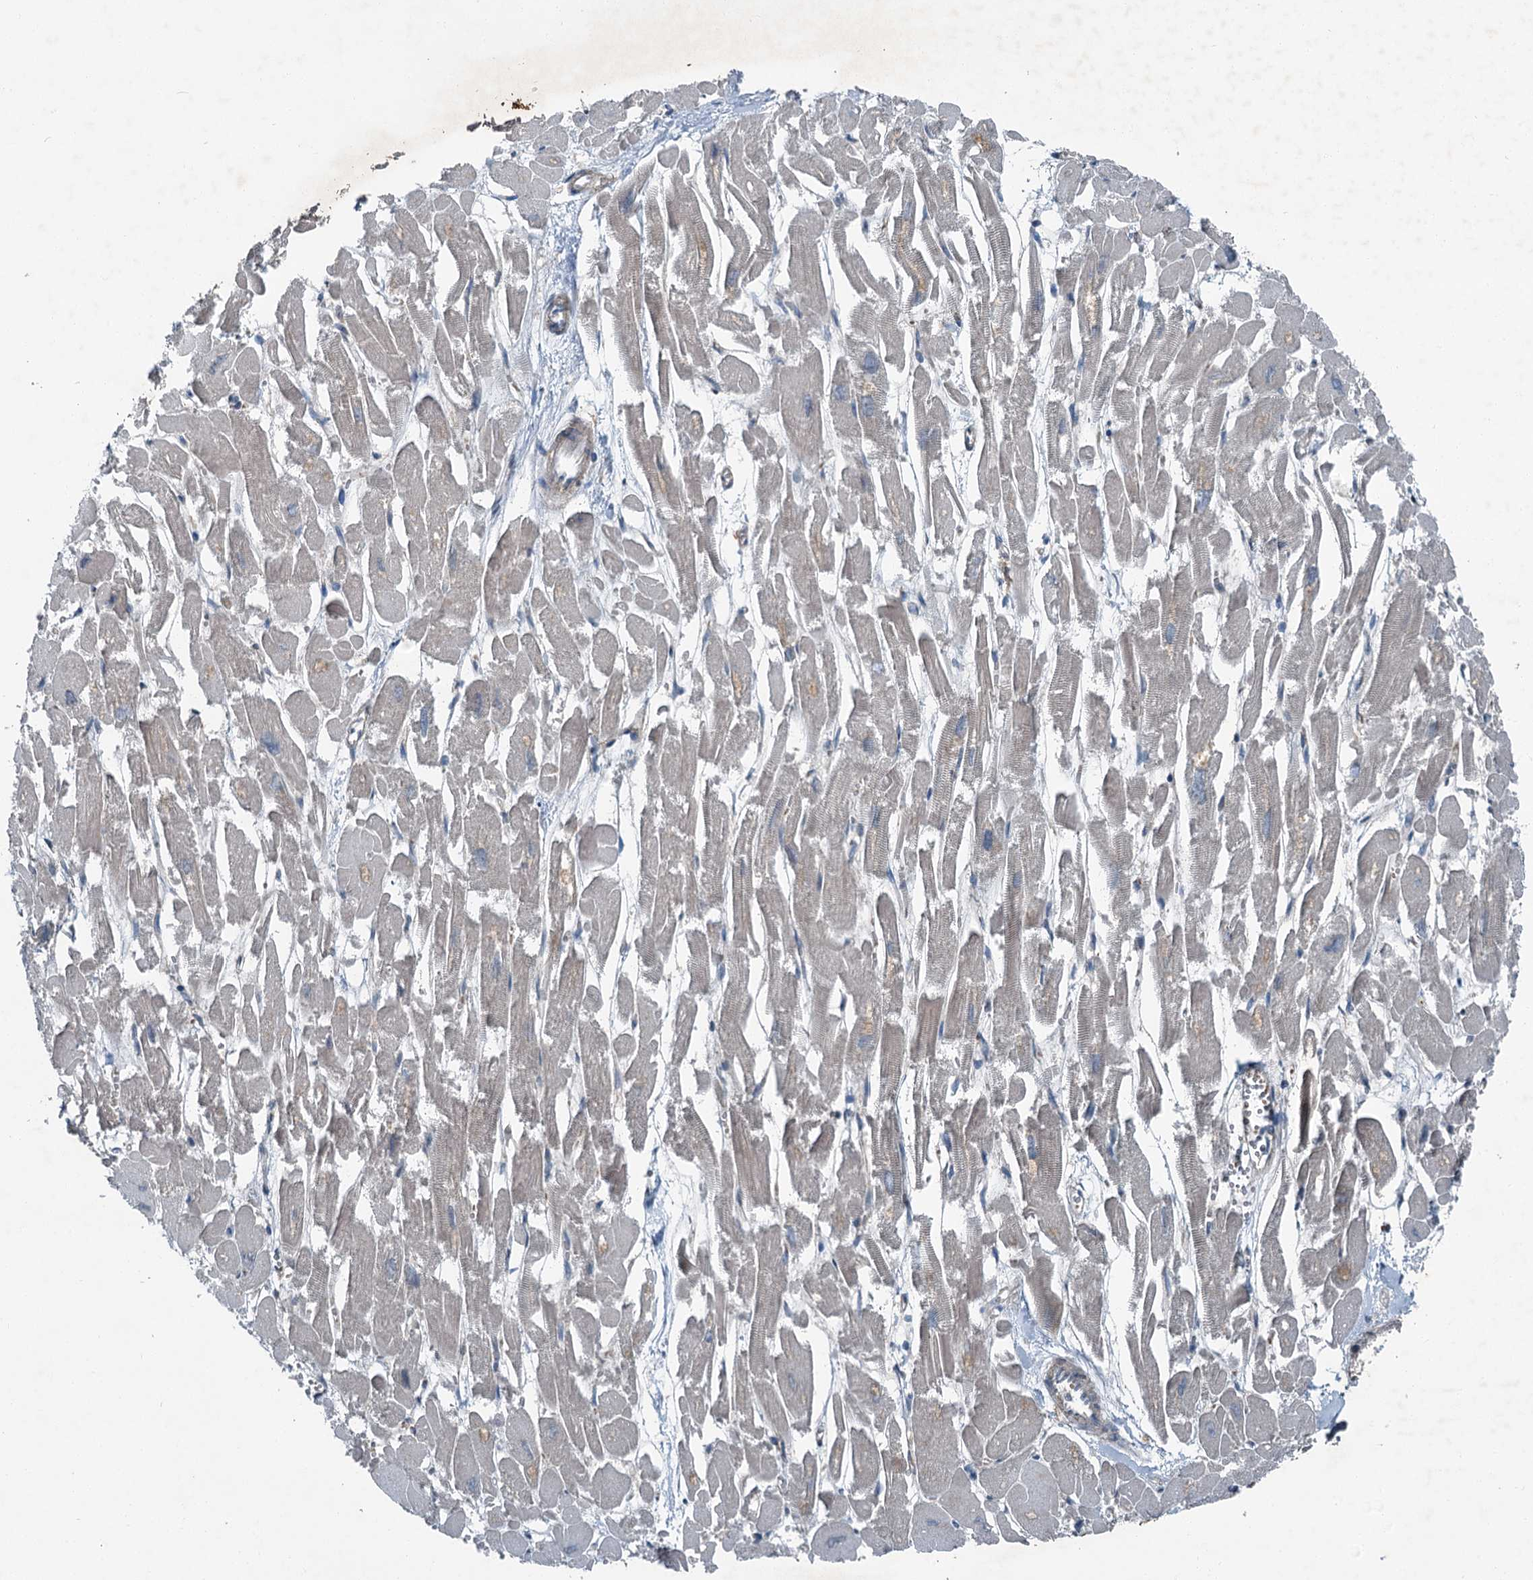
{"staining": {"intensity": "weak", "quantity": "<25%", "location": "cytoplasmic/membranous"}, "tissue": "heart muscle", "cell_type": "Cardiomyocytes", "image_type": "normal", "snomed": [{"axis": "morphology", "description": "Normal tissue, NOS"}, {"axis": "topography", "description": "Heart"}], "caption": "An immunohistochemistry (IHC) micrograph of normal heart muscle is shown. There is no staining in cardiomyocytes of heart muscle.", "gene": "AXL", "patient": {"sex": "male", "age": 54}}